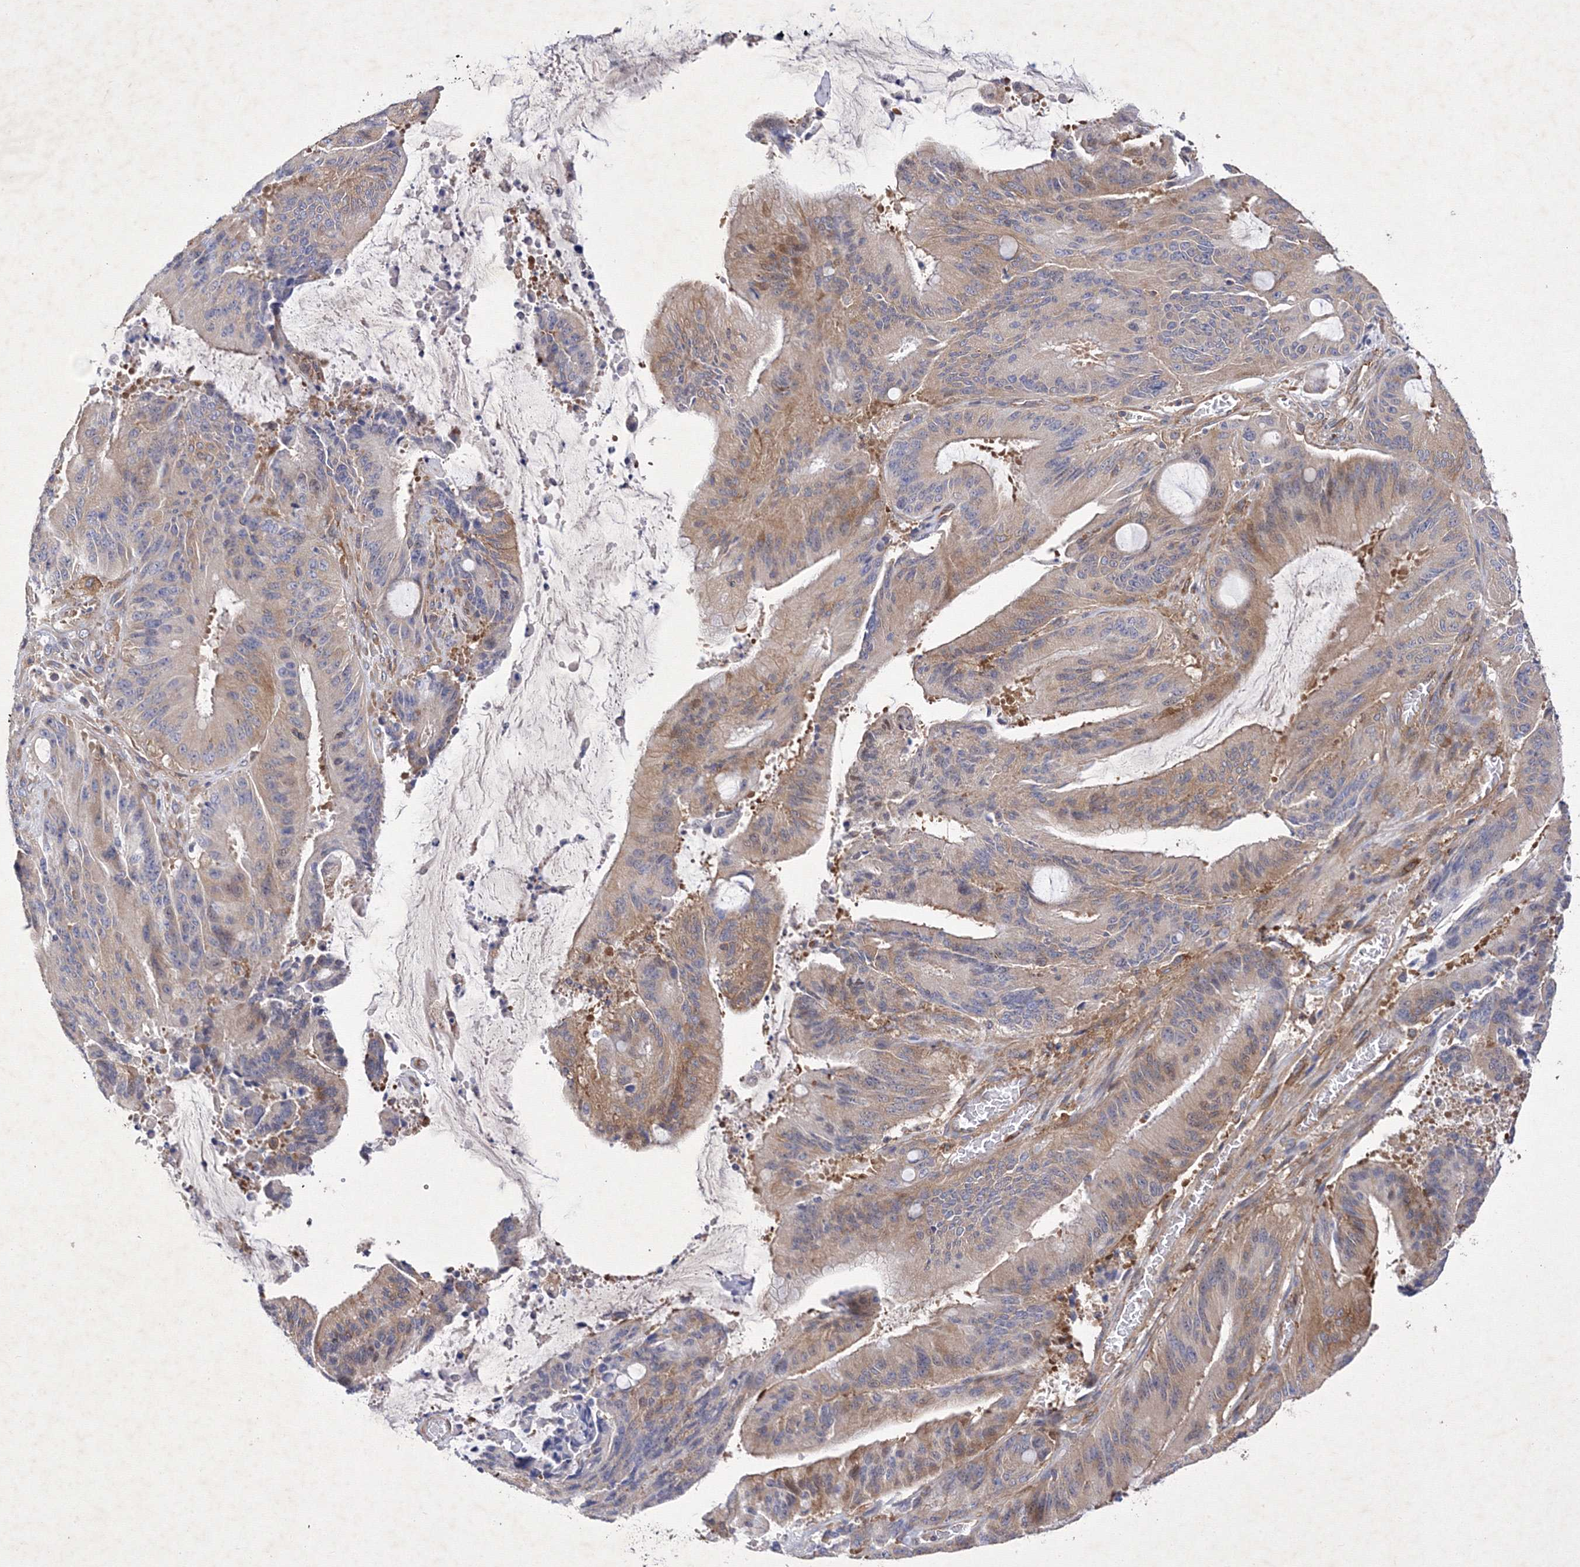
{"staining": {"intensity": "moderate", "quantity": "25%-75%", "location": "cytoplasmic/membranous"}, "tissue": "liver cancer", "cell_type": "Tumor cells", "image_type": "cancer", "snomed": [{"axis": "morphology", "description": "Normal tissue, NOS"}, {"axis": "morphology", "description": "Cholangiocarcinoma"}, {"axis": "topography", "description": "Liver"}, {"axis": "topography", "description": "Peripheral nerve tissue"}], "caption": "Immunohistochemical staining of human cholangiocarcinoma (liver) reveals medium levels of moderate cytoplasmic/membranous staining in about 25%-75% of tumor cells. The protein of interest is stained brown, and the nuclei are stained in blue (DAB IHC with brightfield microscopy, high magnification).", "gene": "SNX18", "patient": {"sex": "female", "age": 73}}